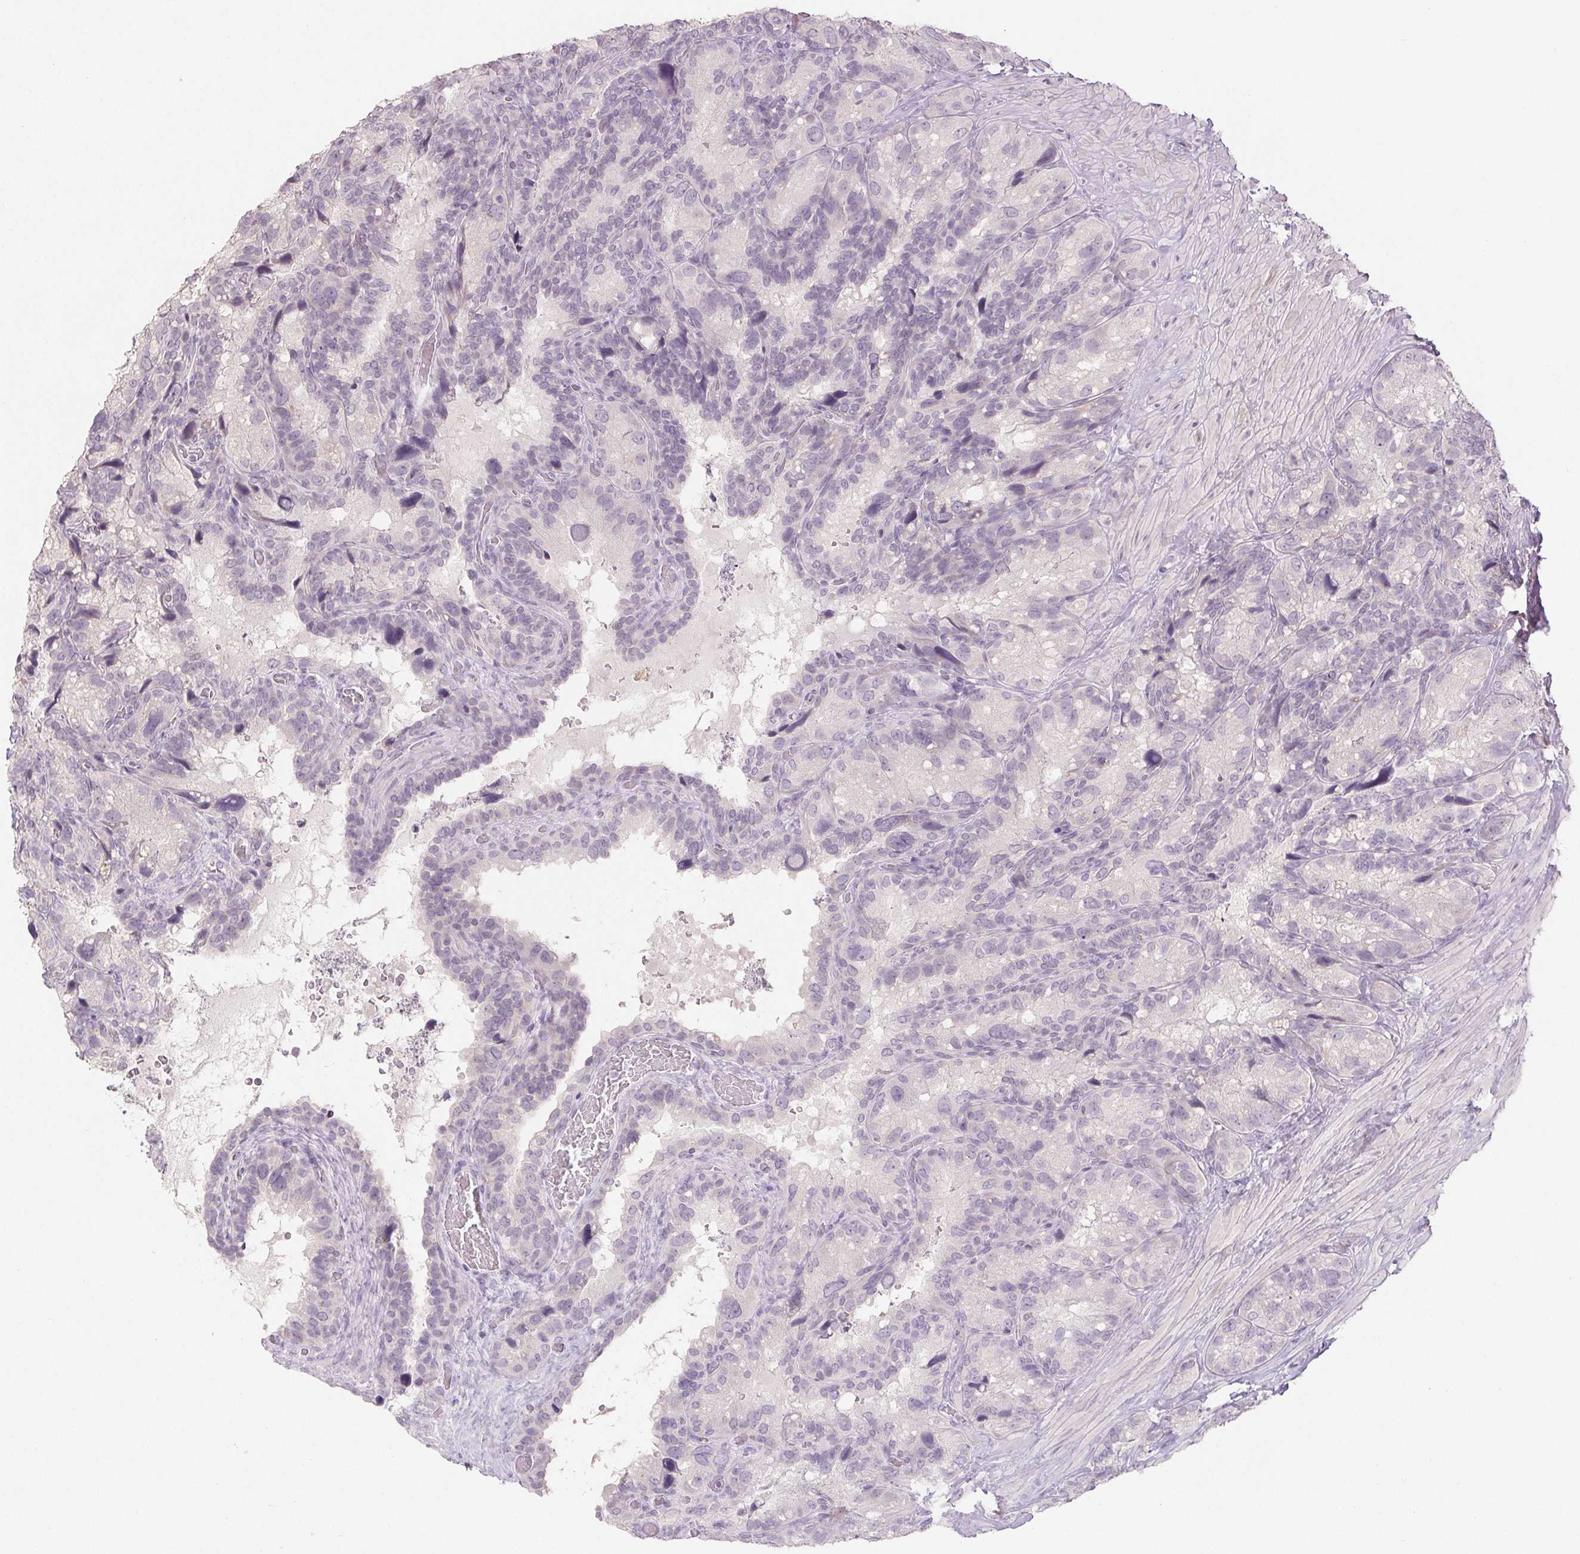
{"staining": {"intensity": "negative", "quantity": "none", "location": "none"}, "tissue": "seminal vesicle", "cell_type": "Glandular cells", "image_type": "normal", "snomed": [{"axis": "morphology", "description": "Normal tissue, NOS"}, {"axis": "topography", "description": "Seminal veicle"}], "caption": "DAB (3,3'-diaminobenzidine) immunohistochemical staining of normal human seminal vesicle shows no significant positivity in glandular cells.", "gene": "PI3", "patient": {"sex": "male", "age": 60}}